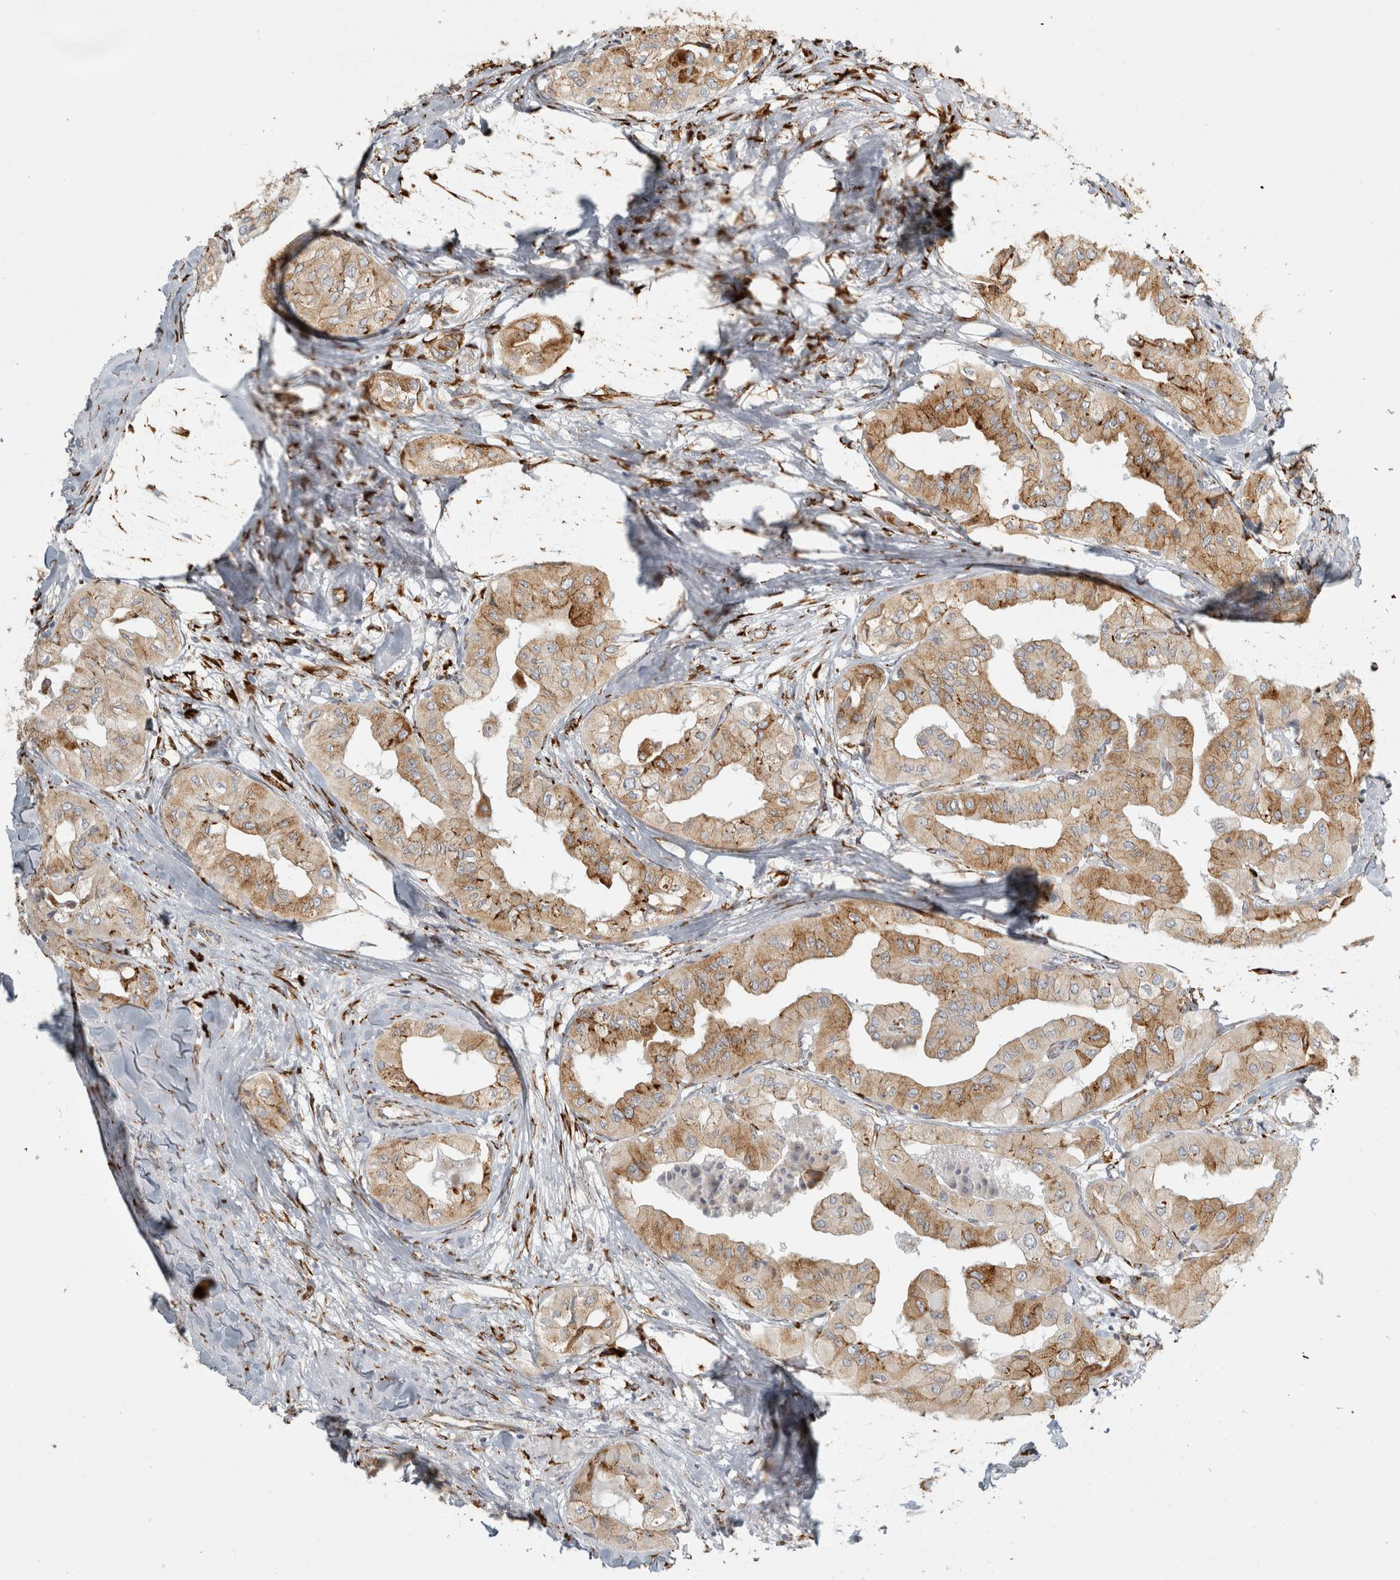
{"staining": {"intensity": "moderate", "quantity": "25%-75%", "location": "cytoplasmic/membranous"}, "tissue": "thyroid cancer", "cell_type": "Tumor cells", "image_type": "cancer", "snomed": [{"axis": "morphology", "description": "Papillary adenocarcinoma, NOS"}, {"axis": "topography", "description": "Thyroid gland"}], "caption": "Human thyroid papillary adenocarcinoma stained for a protein (brown) displays moderate cytoplasmic/membranous positive positivity in approximately 25%-75% of tumor cells.", "gene": "OSTN", "patient": {"sex": "female", "age": 59}}